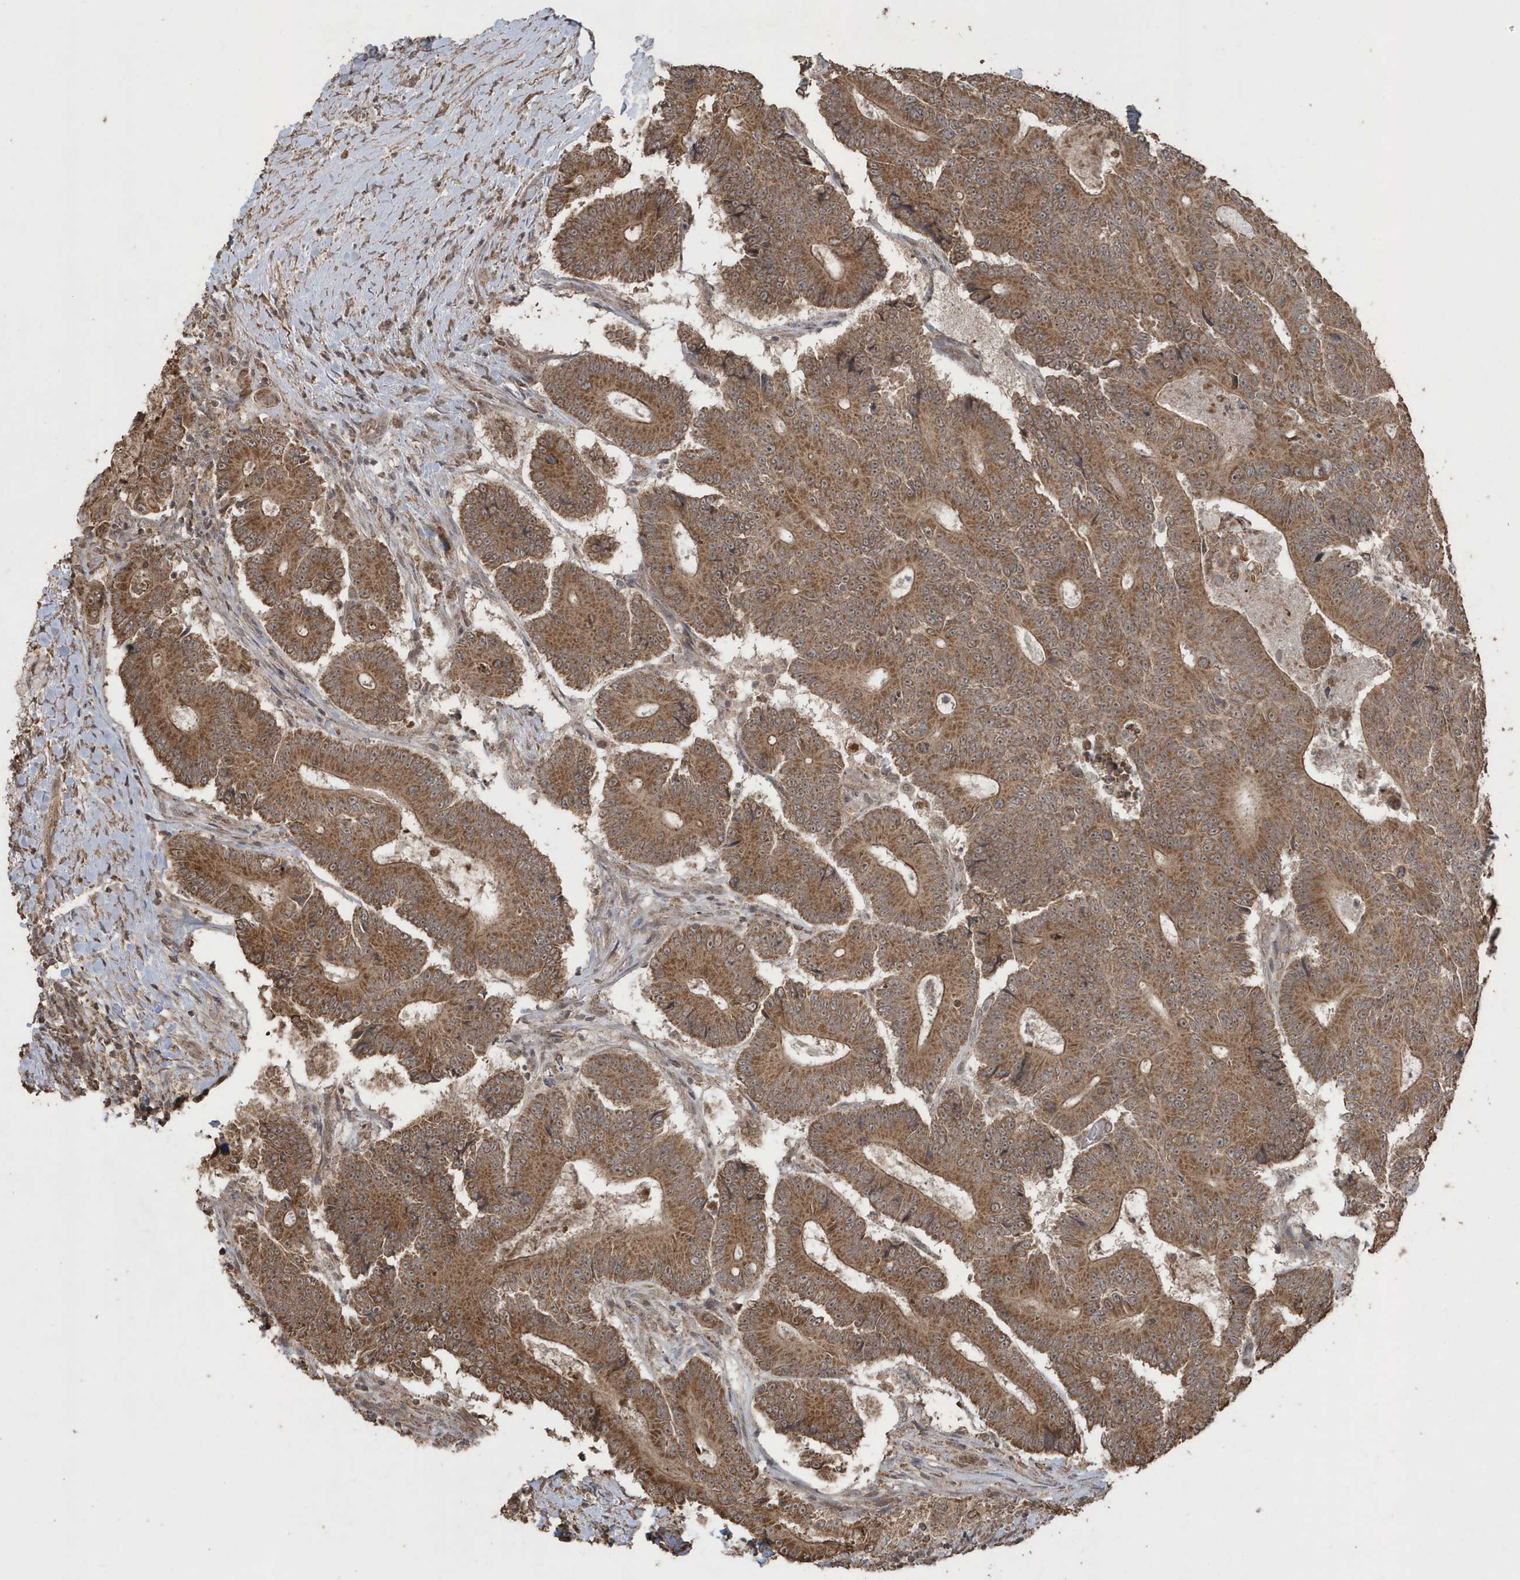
{"staining": {"intensity": "moderate", "quantity": ">75%", "location": "cytoplasmic/membranous"}, "tissue": "colorectal cancer", "cell_type": "Tumor cells", "image_type": "cancer", "snomed": [{"axis": "morphology", "description": "Adenocarcinoma, NOS"}, {"axis": "topography", "description": "Colon"}], "caption": "A histopathology image showing moderate cytoplasmic/membranous positivity in about >75% of tumor cells in colorectal cancer (adenocarcinoma), as visualized by brown immunohistochemical staining.", "gene": "PAXBP1", "patient": {"sex": "male", "age": 83}}